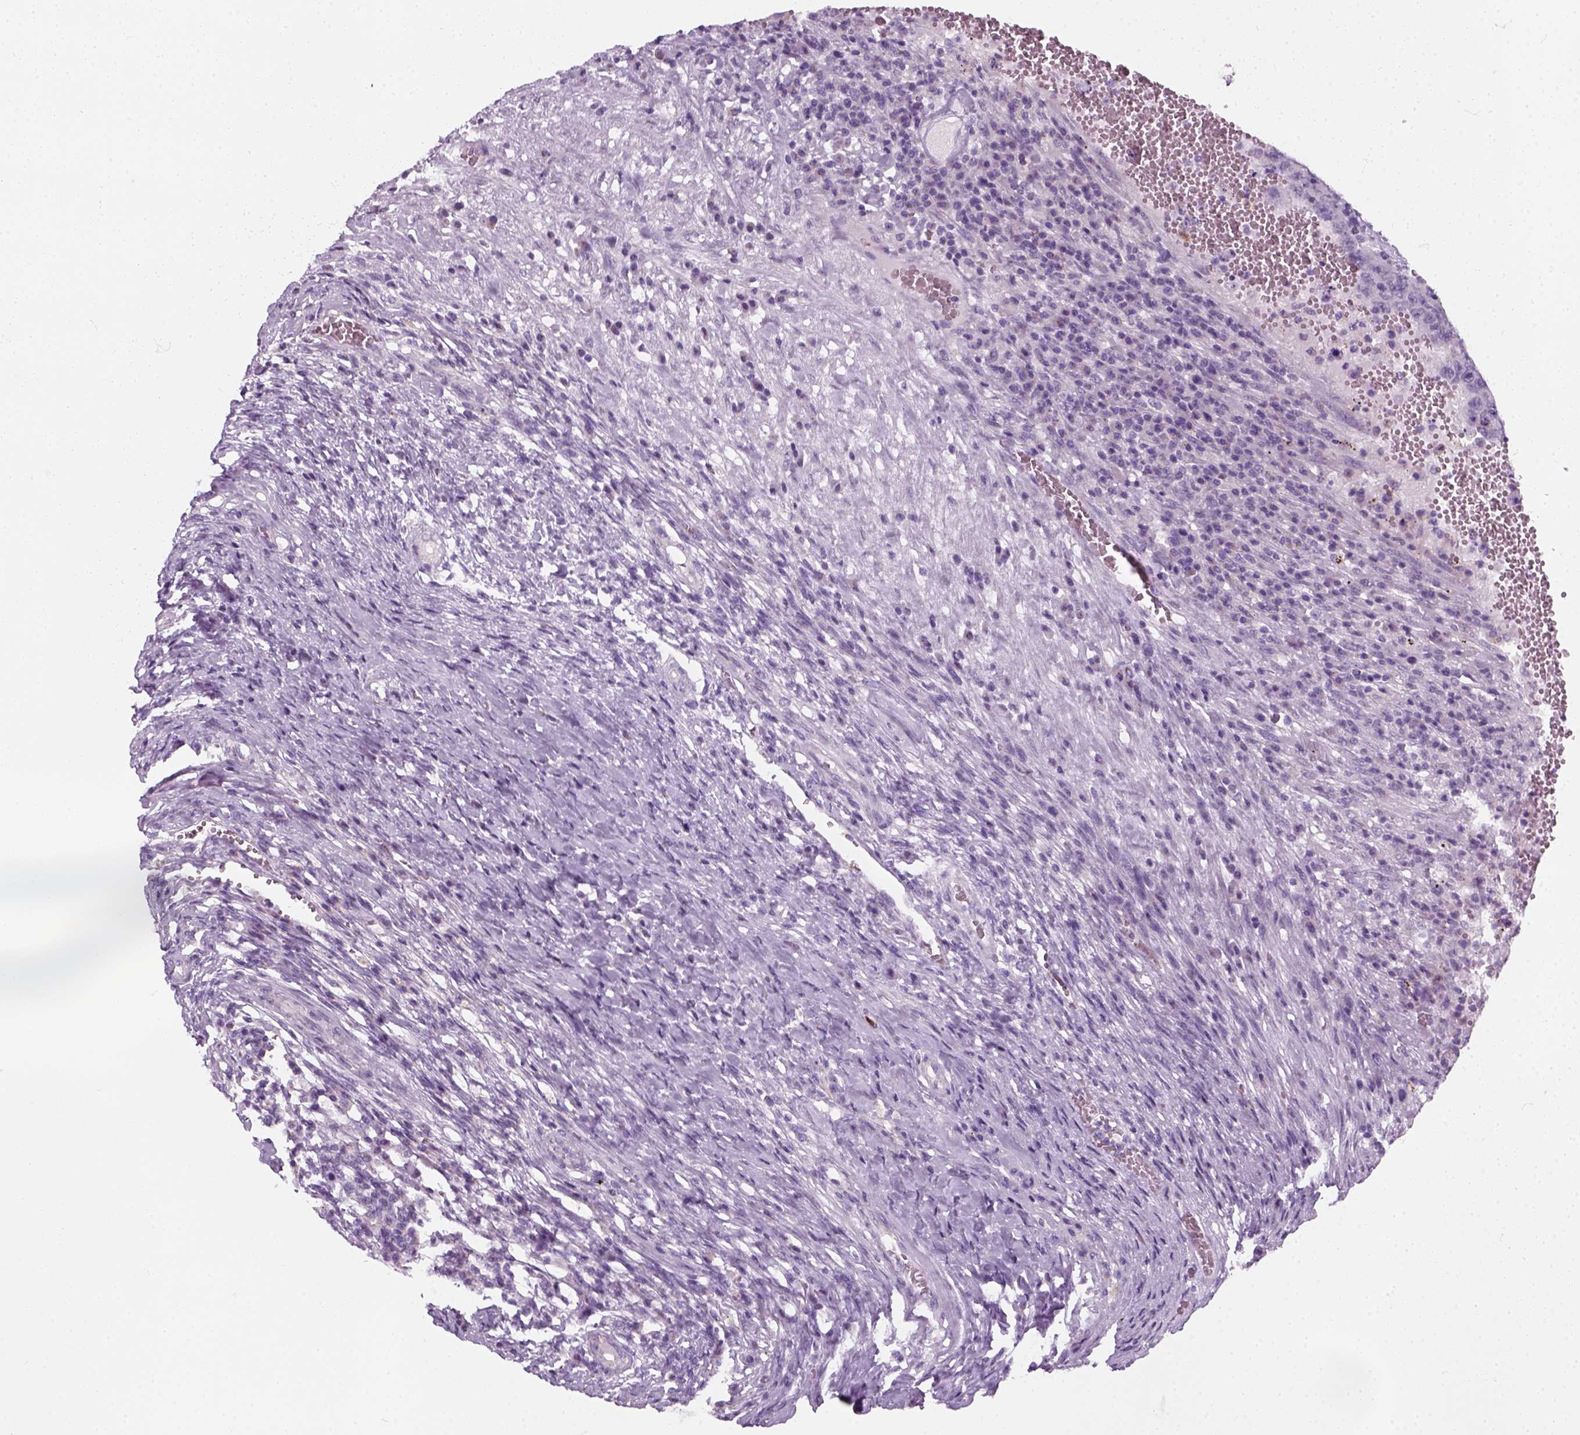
{"staining": {"intensity": "negative", "quantity": "none", "location": "none"}, "tissue": "testis cancer", "cell_type": "Tumor cells", "image_type": "cancer", "snomed": [{"axis": "morphology", "description": "Carcinoma, Embryonal, NOS"}, {"axis": "topography", "description": "Testis"}], "caption": "Immunohistochemistry photomicrograph of neoplastic tissue: testis cancer (embryonal carcinoma) stained with DAB (3,3'-diaminobenzidine) exhibits no significant protein positivity in tumor cells.", "gene": "IL4", "patient": {"sex": "male", "age": 26}}